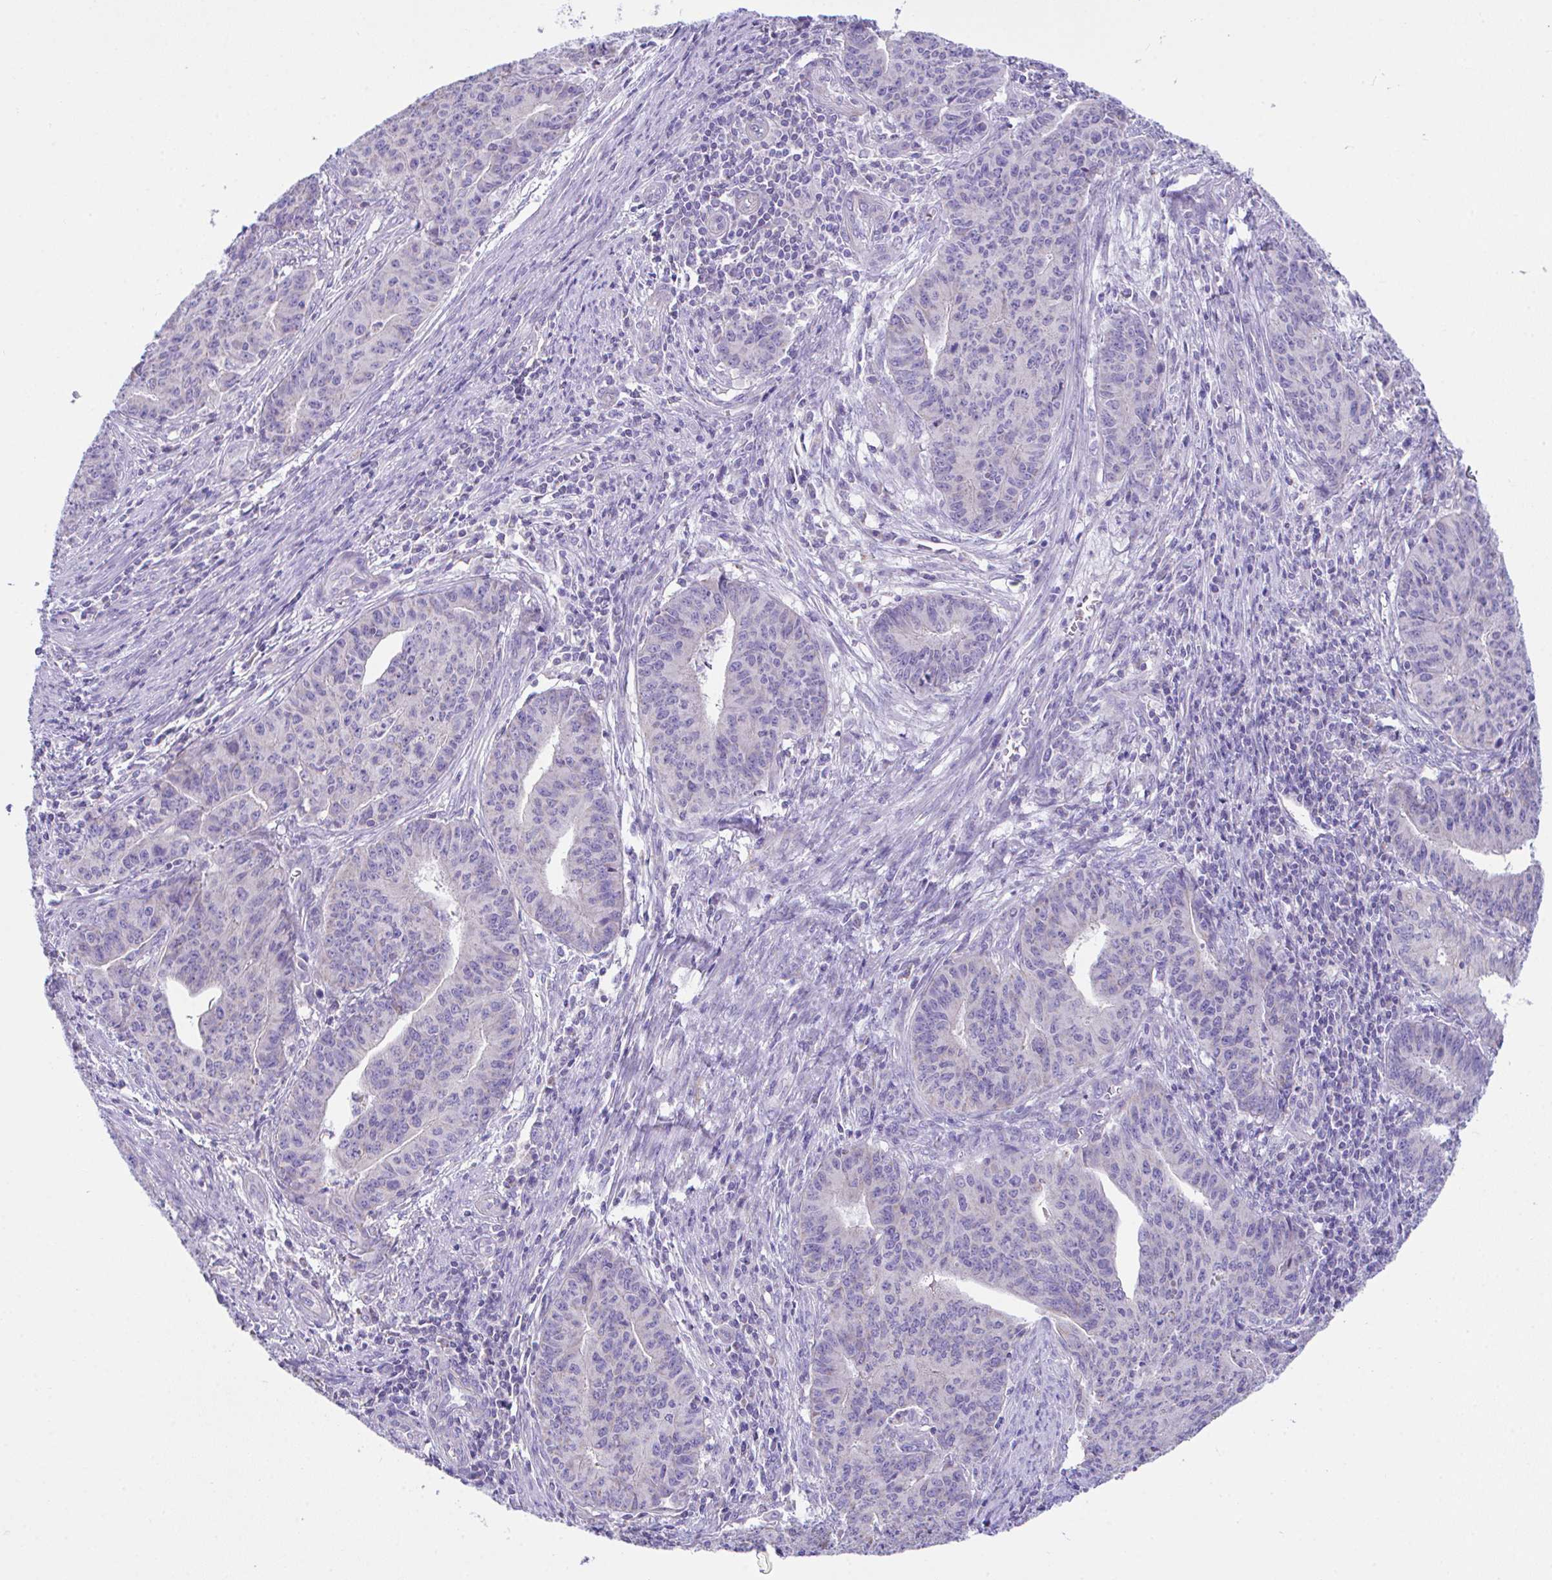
{"staining": {"intensity": "negative", "quantity": "none", "location": "none"}, "tissue": "endometrial cancer", "cell_type": "Tumor cells", "image_type": "cancer", "snomed": [{"axis": "morphology", "description": "Adenocarcinoma, NOS"}, {"axis": "topography", "description": "Endometrium"}], "caption": "Adenocarcinoma (endometrial) stained for a protein using immunohistochemistry exhibits no expression tumor cells.", "gene": "NLRP8", "patient": {"sex": "female", "age": 59}}